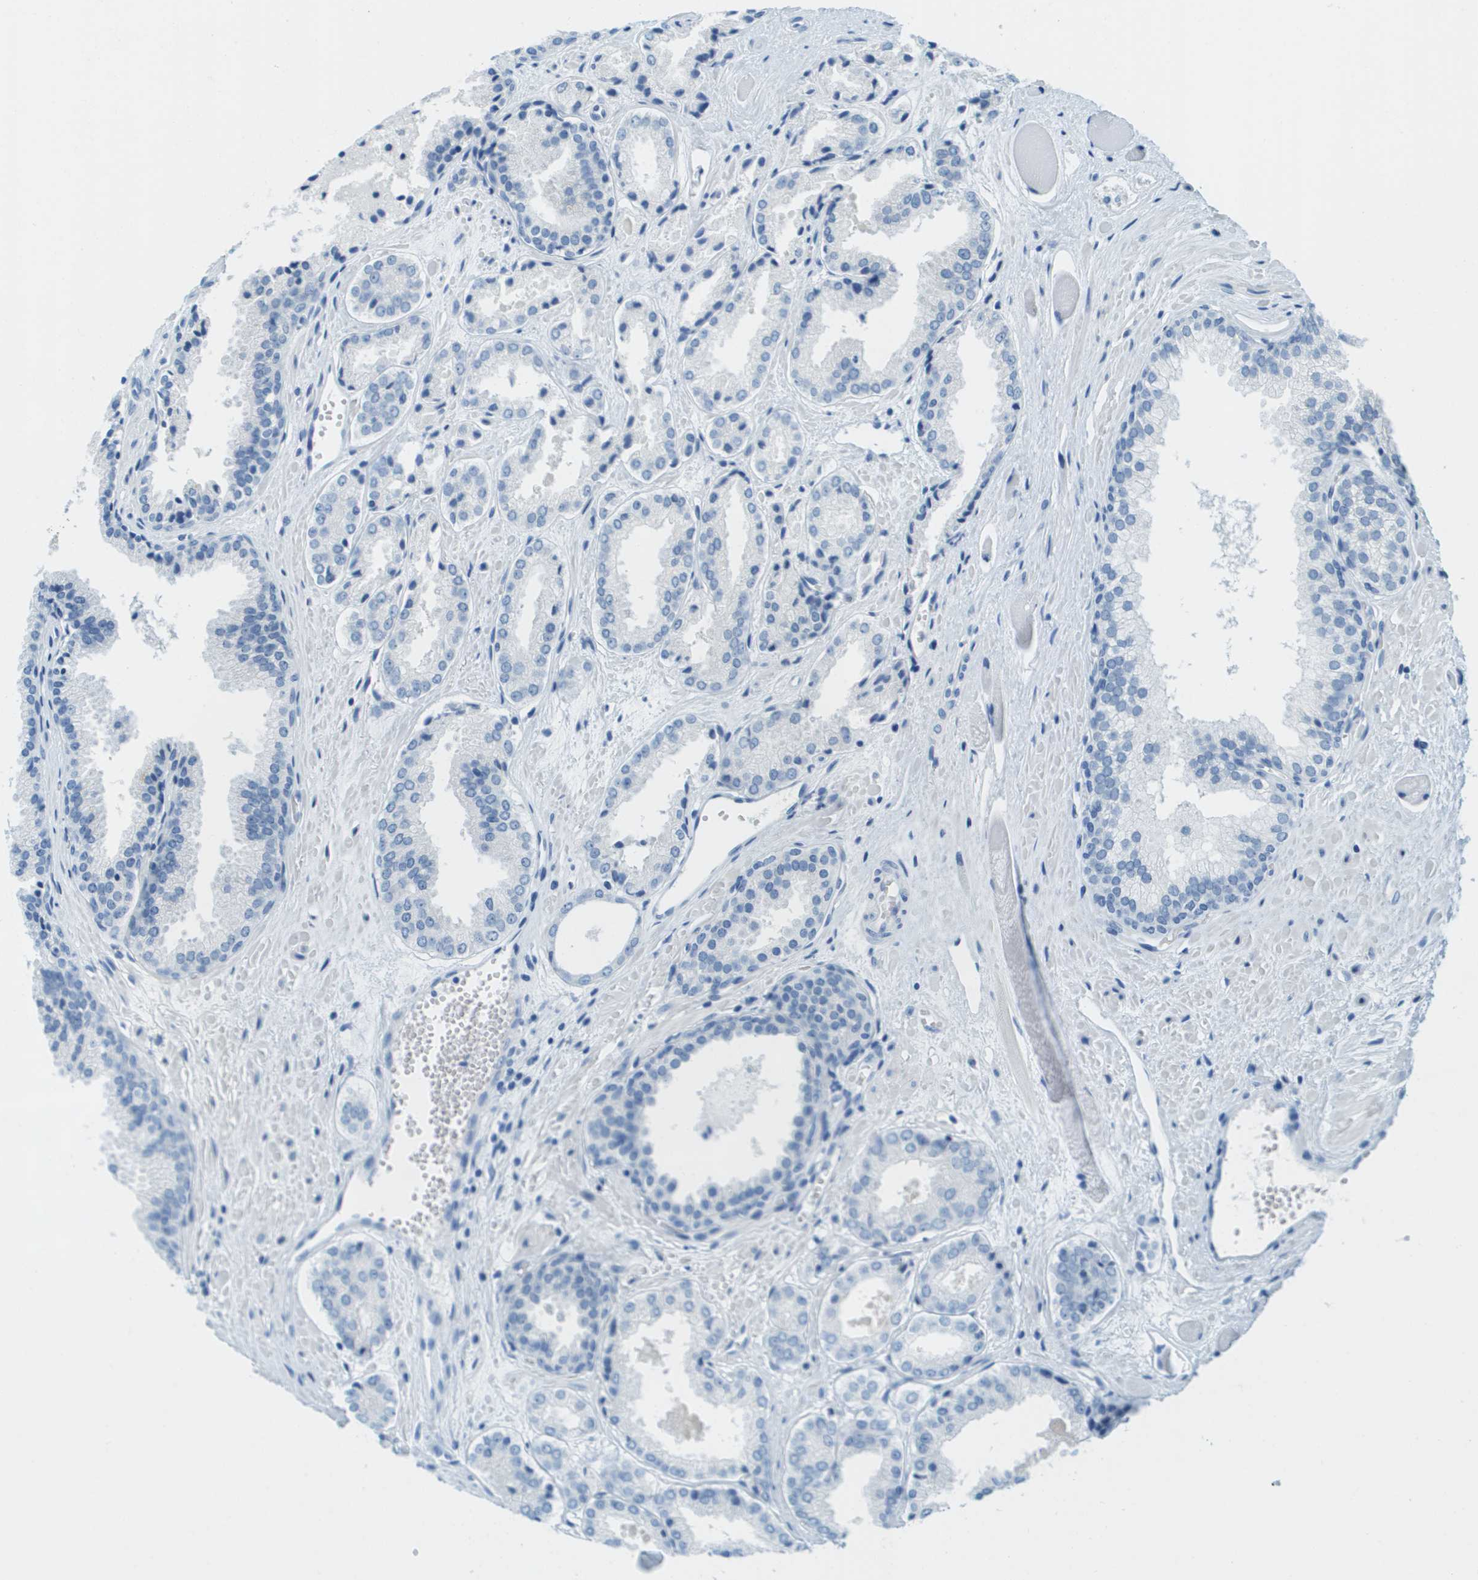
{"staining": {"intensity": "negative", "quantity": "none", "location": "none"}, "tissue": "prostate cancer", "cell_type": "Tumor cells", "image_type": "cancer", "snomed": [{"axis": "morphology", "description": "Adenocarcinoma, Low grade"}, {"axis": "topography", "description": "Prostate"}], "caption": "There is no significant staining in tumor cells of prostate adenocarcinoma (low-grade). The staining is performed using DAB (3,3'-diaminobenzidine) brown chromogen with nuclei counter-stained in using hematoxylin.", "gene": "CDHR2", "patient": {"sex": "male", "age": 57}}